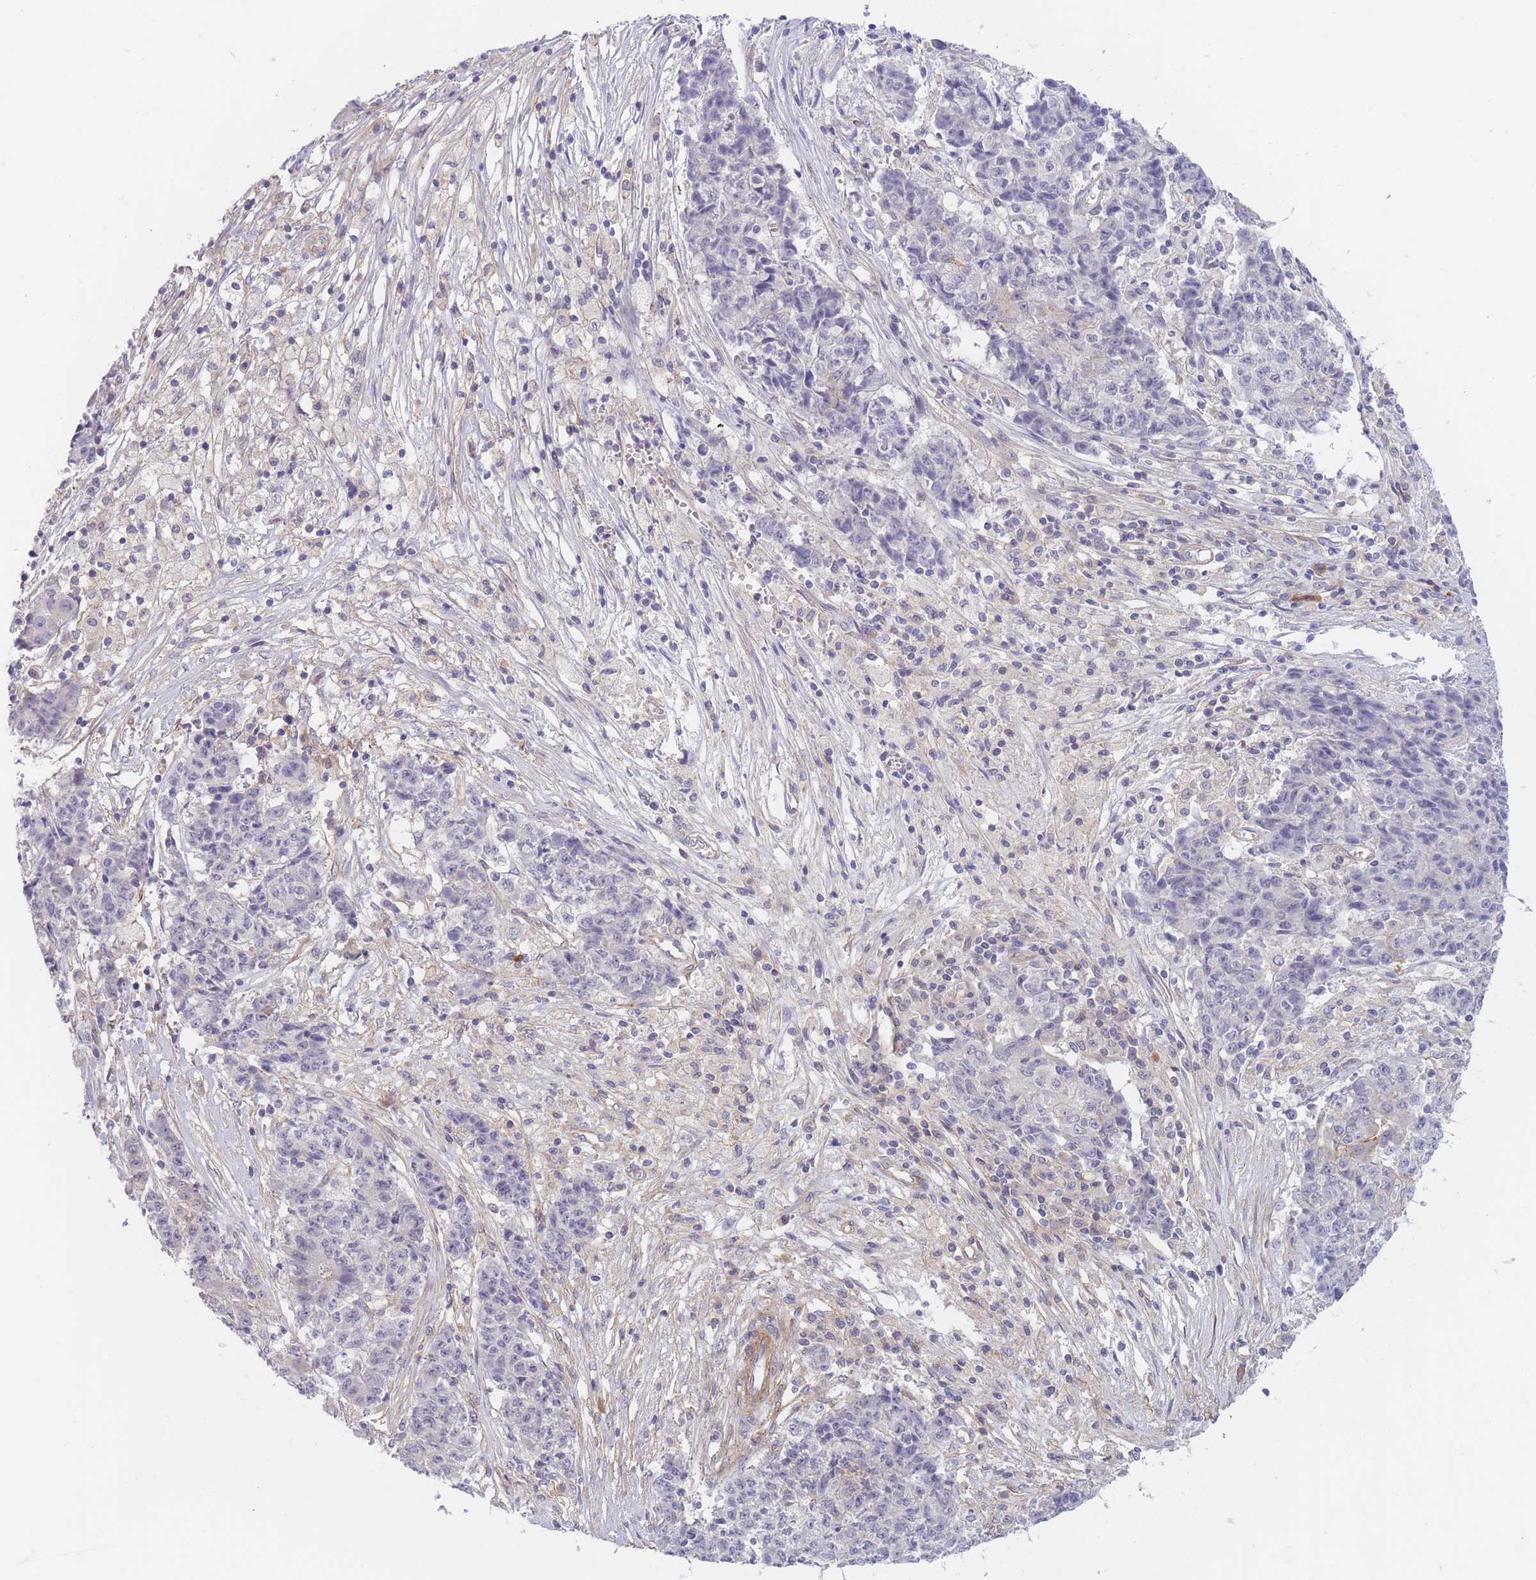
{"staining": {"intensity": "negative", "quantity": "none", "location": "none"}, "tissue": "ovarian cancer", "cell_type": "Tumor cells", "image_type": "cancer", "snomed": [{"axis": "morphology", "description": "Carcinoma, endometroid"}, {"axis": "topography", "description": "Ovary"}], "caption": "Tumor cells show no significant staining in ovarian endometroid carcinoma. (DAB (3,3'-diaminobenzidine) immunohistochemistry (IHC) visualized using brightfield microscopy, high magnification).", "gene": "WDR93", "patient": {"sex": "female", "age": 42}}